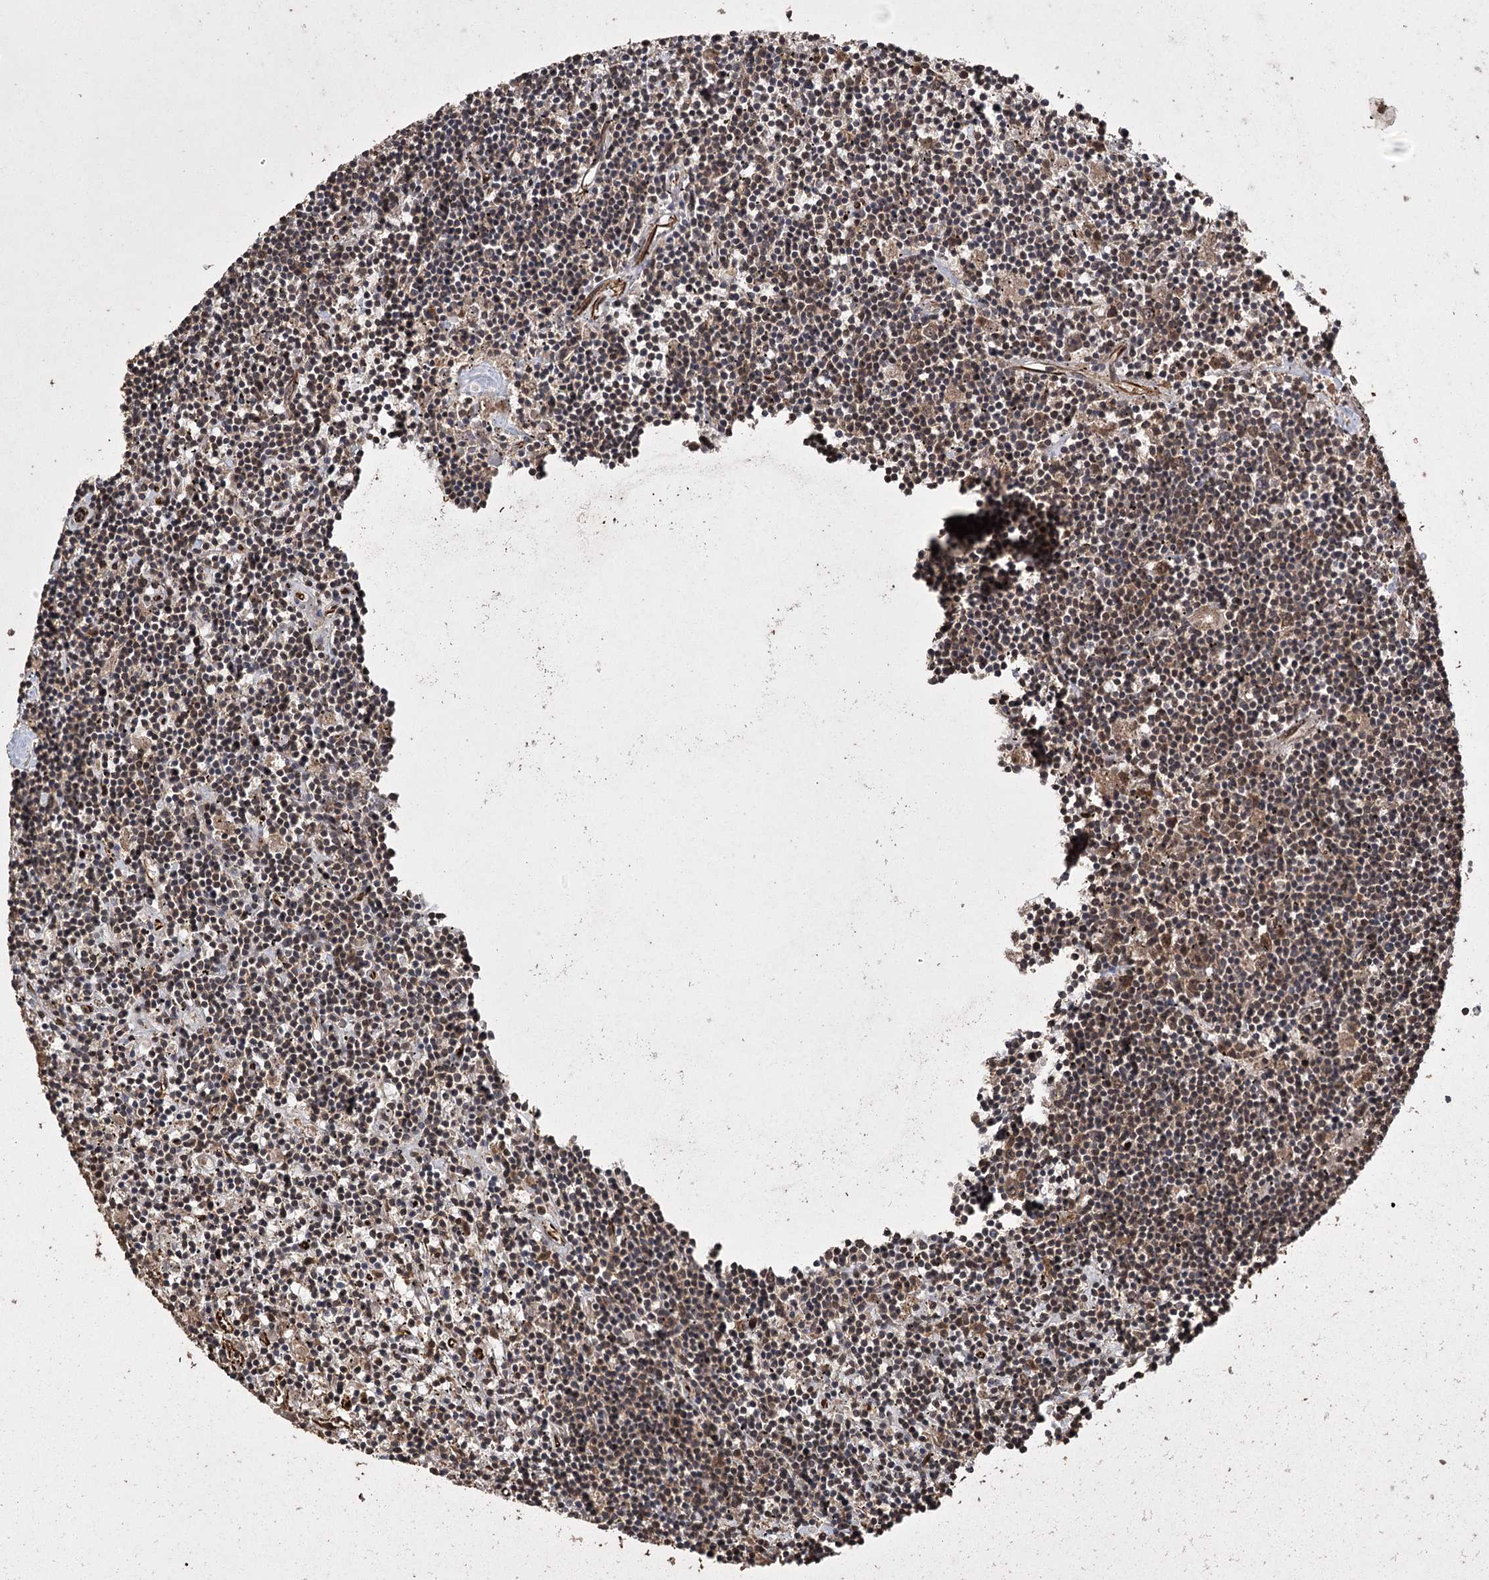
{"staining": {"intensity": "weak", "quantity": "25%-75%", "location": "cytoplasmic/membranous"}, "tissue": "lymphoma", "cell_type": "Tumor cells", "image_type": "cancer", "snomed": [{"axis": "morphology", "description": "Malignant lymphoma, non-Hodgkin's type, Low grade"}, {"axis": "topography", "description": "Spleen"}], "caption": "This is an image of IHC staining of low-grade malignant lymphoma, non-Hodgkin's type, which shows weak staining in the cytoplasmic/membranous of tumor cells.", "gene": "RPAP3", "patient": {"sex": "male", "age": 76}}